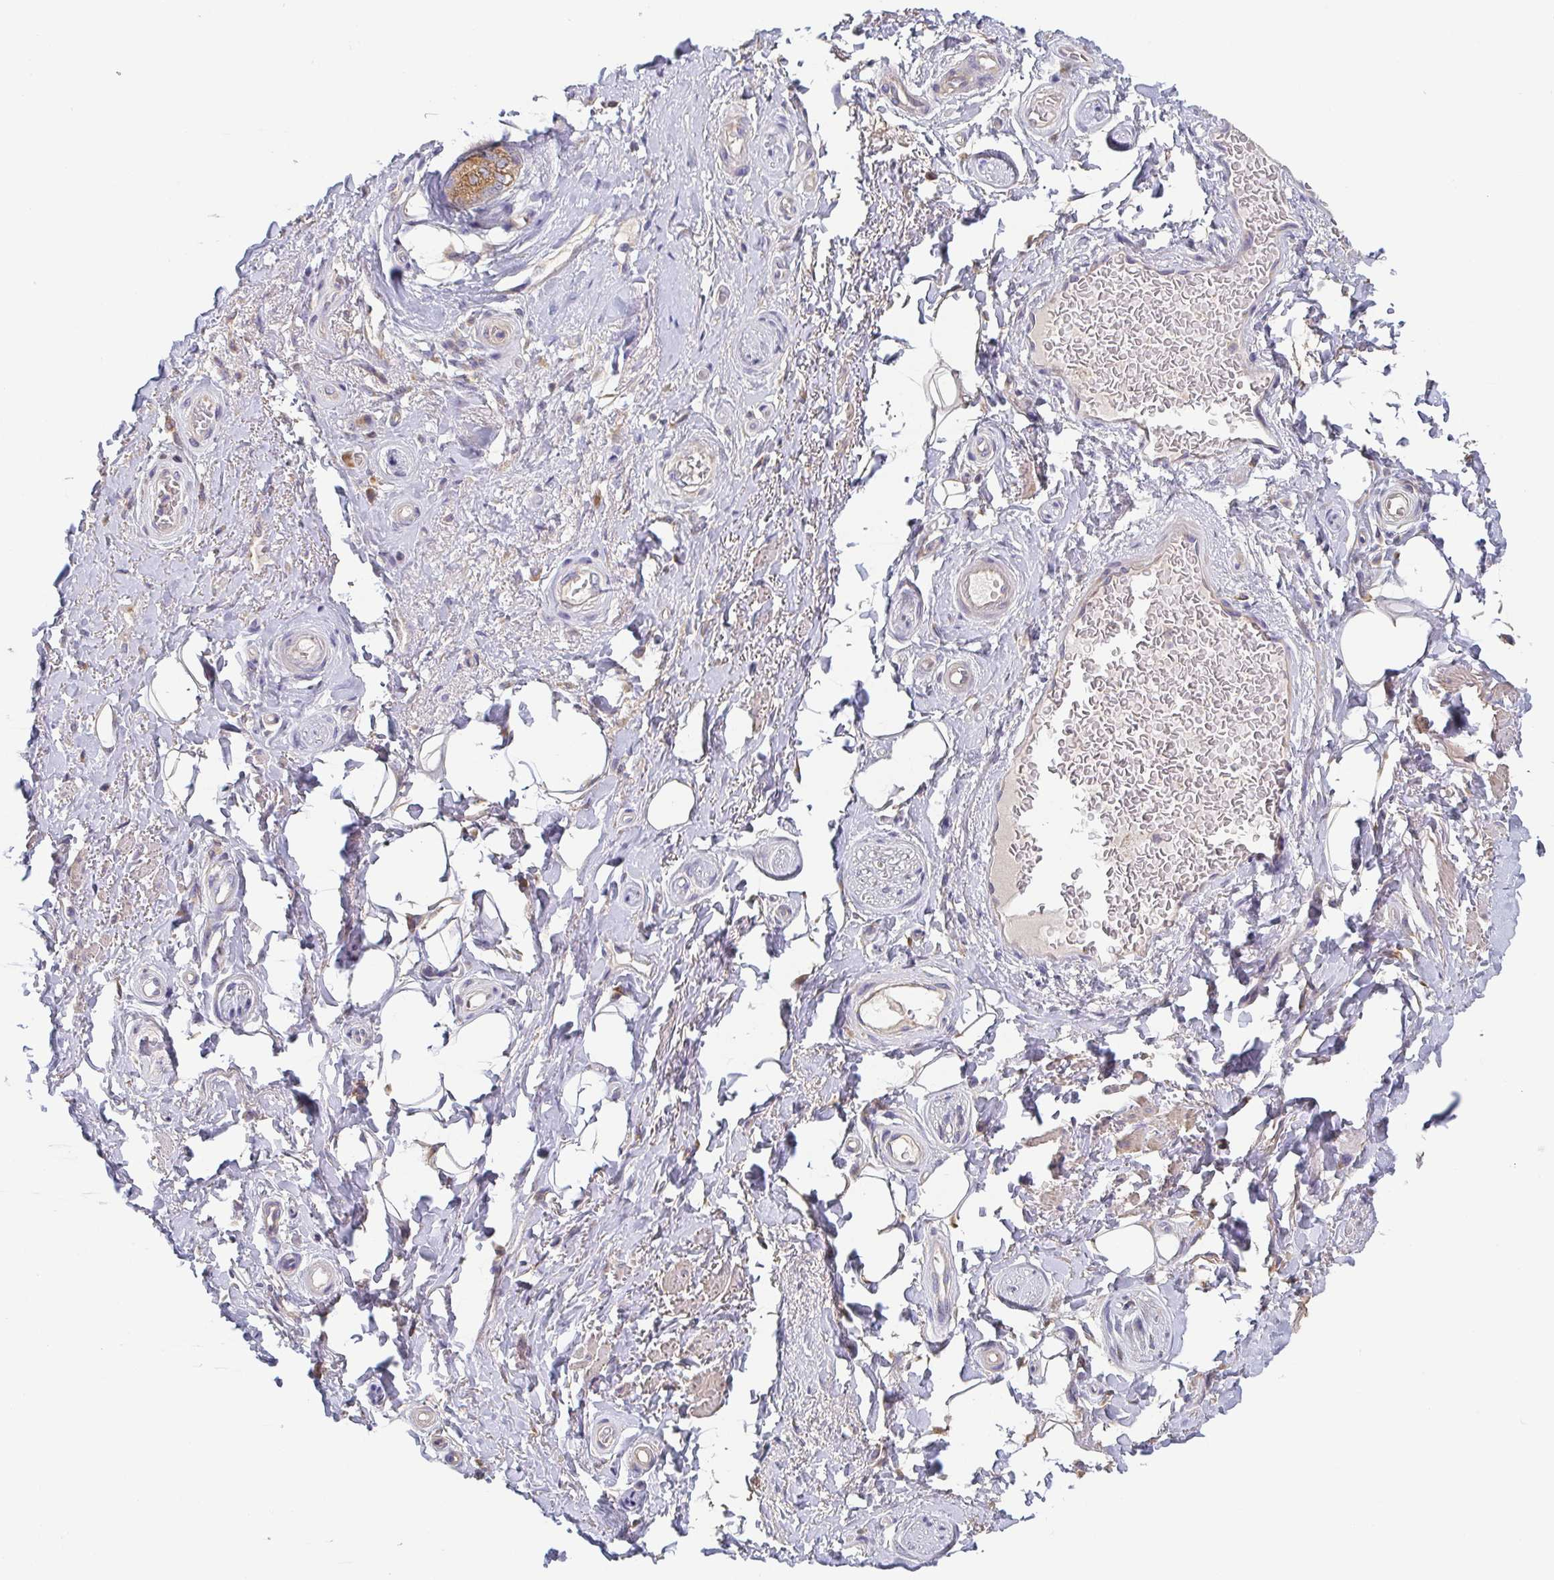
{"staining": {"intensity": "negative", "quantity": "none", "location": "none"}, "tissue": "adipose tissue", "cell_type": "Adipocytes", "image_type": "normal", "snomed": [{"axis": "morphology", "description": "Normal tissue, NOS"}, {"axis": "topography", "description": "Peripheral nerve tissue"}], "caption": "IHC histopathology image of normal adipose tissue: human adipose tissue stained with DAB shows no significant protein staining in adipocytes.", "gene": "TUFT1", "patient": {"sex": "male", "age": 51}}